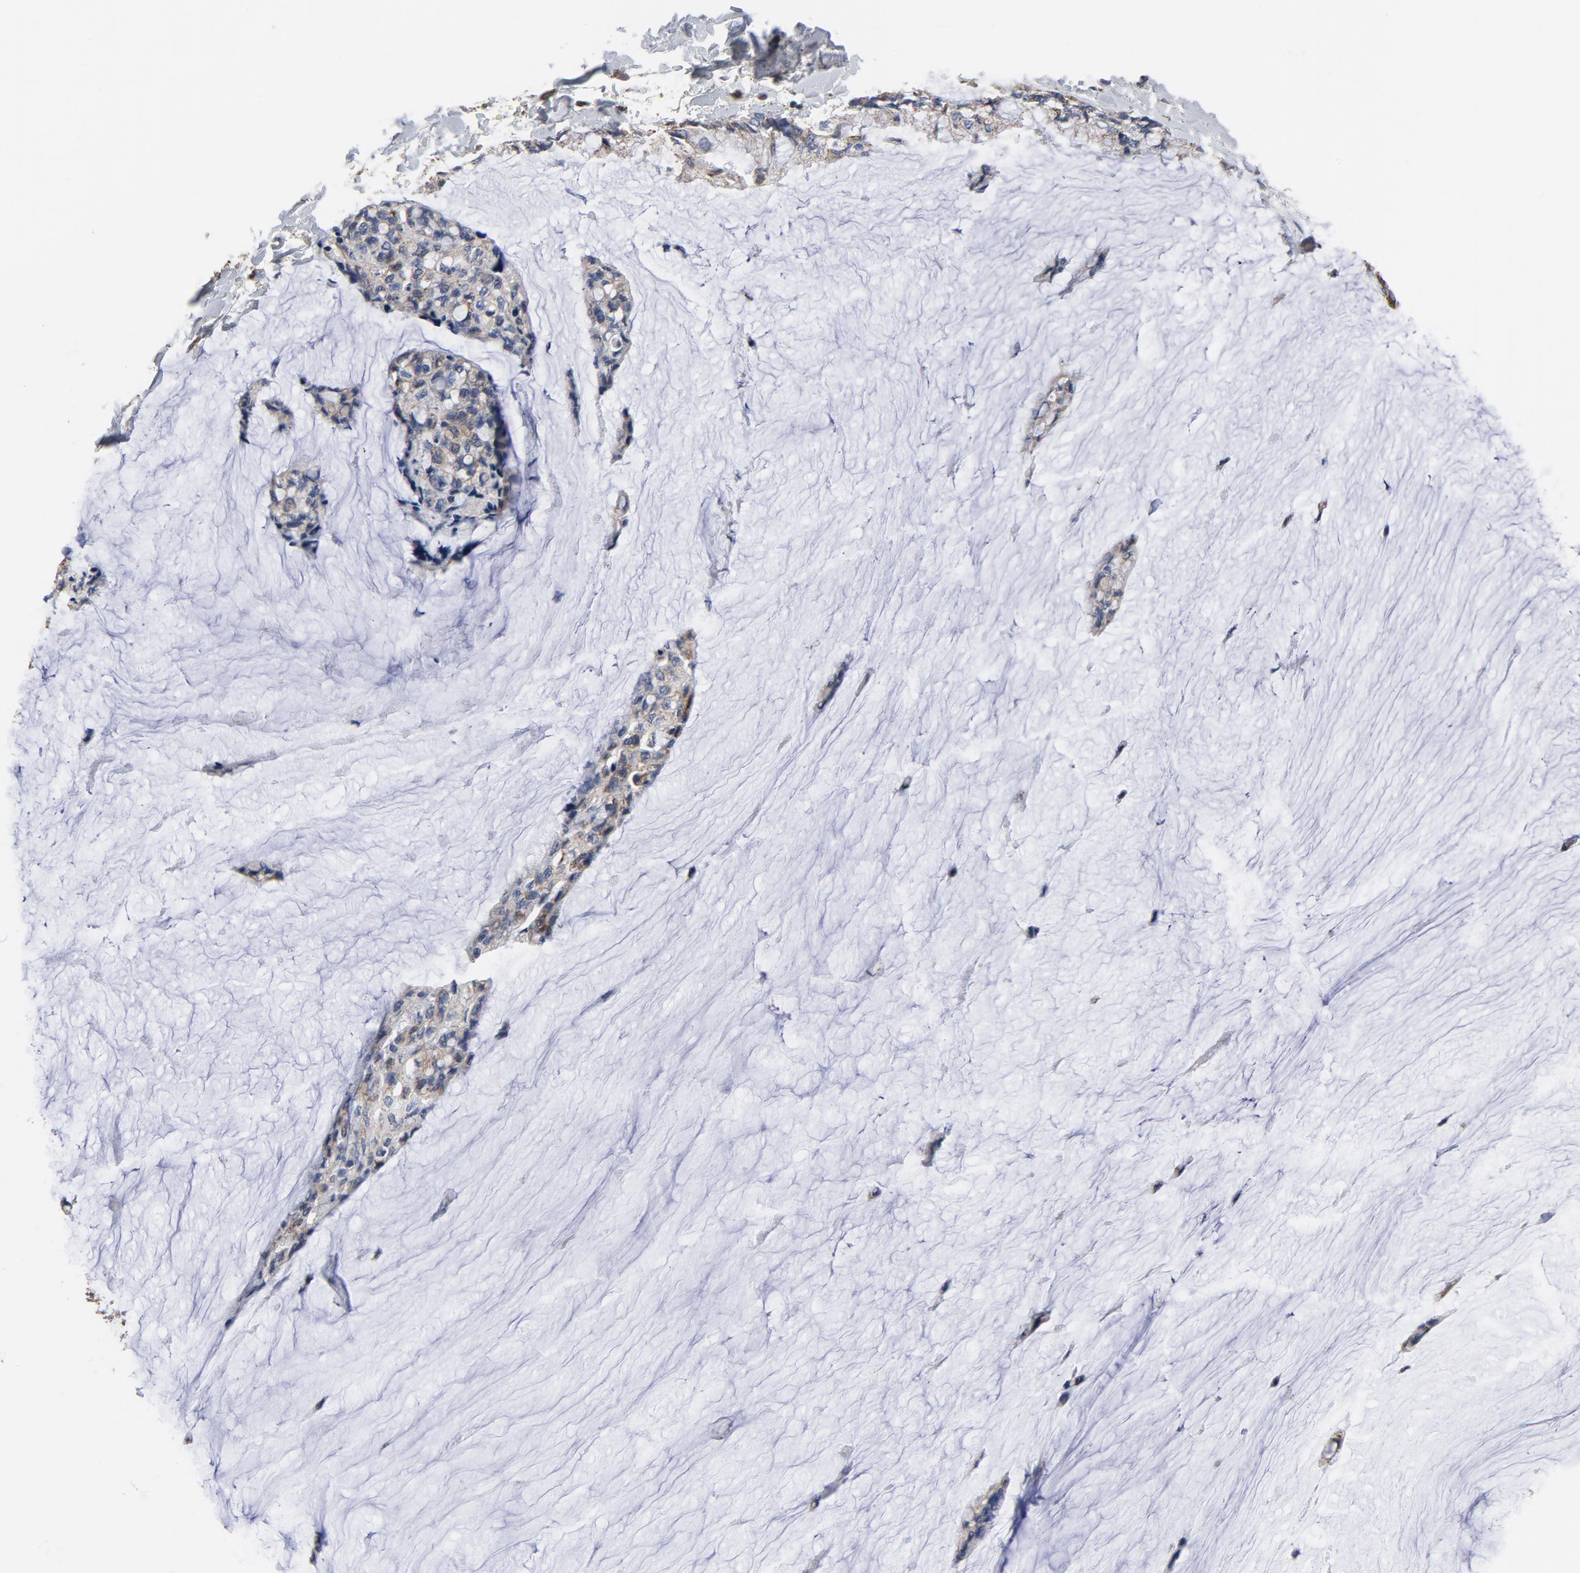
{"staining": {"intensity": "moderate", "quantity": ">75%", "location": "cytoplasmic/membranous"}, "tissue": "ovarian cancer", "cell_type": "Tumor cells", "image_type": "cancer", "snomed": [{"axis": "morphology", "description": "Cystadenocarcinoma, mucinous, NOS"}, {"axis": "topography", "description": "Ovary"}], "caption": "Ovarian cancer (mucinous cystadenocarcinoma) stained with immunohistochemistry displays moderate cytoplasmic/membranous expression in approximately >75% of tumor cells.", "gene": "NDUFV2", "patient": {"sex": "female", "age": 39}}